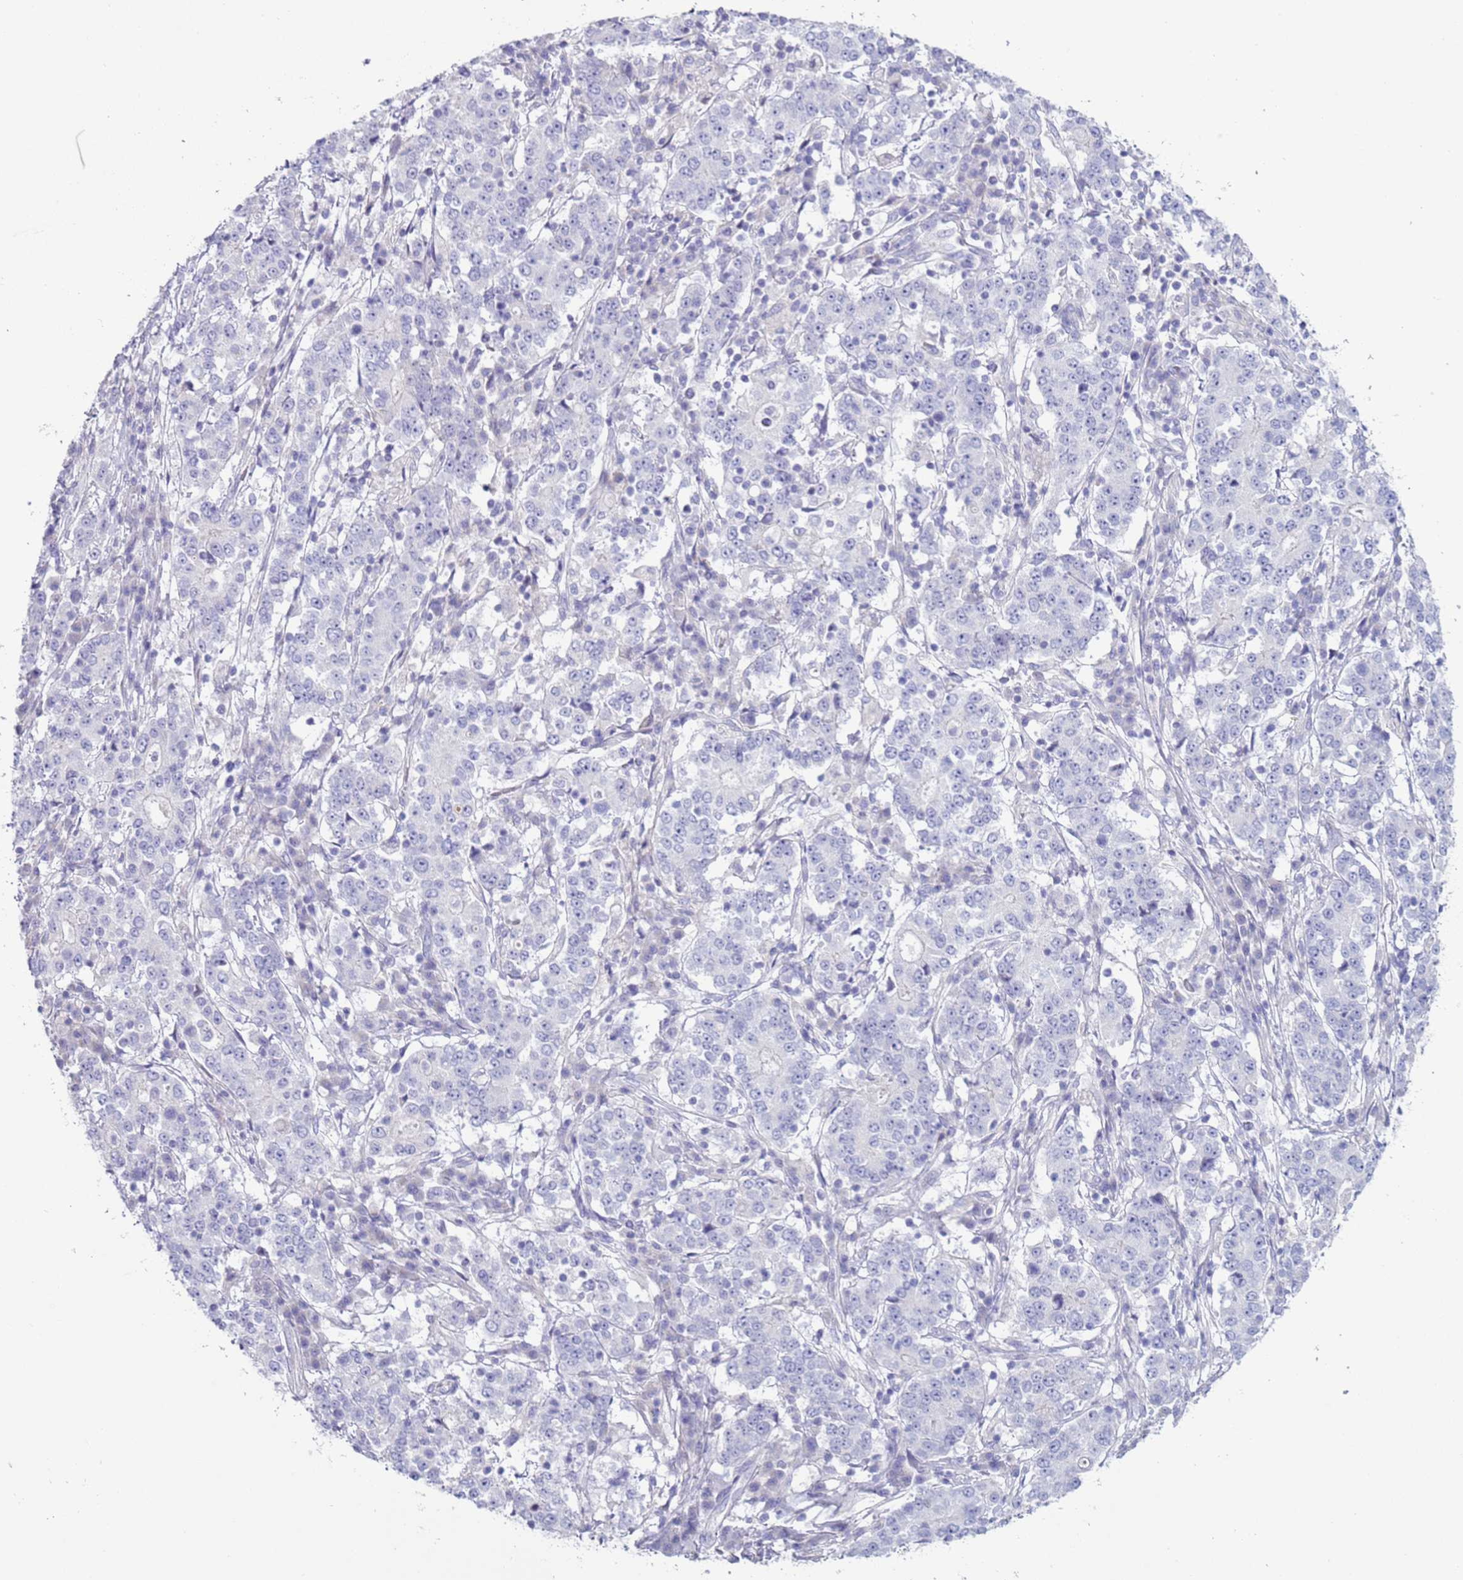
{"staining": {"intensity": "negative", "quantity": "none", "location": "none"}, "tissue": "stomach cancer", "cell_type": "Tumor cells", "image_type": "cancer", "snomed": [{"axis": "morphology", "description": "Adenocarcinoma, NOS"}, {"axis": "topography", "description": "Stomach"}], "caption": "DAB (3,3'-diaminobenzidine) immunohistochemical staining of adenocarcinoma (stomach) displays no significant staining in tumor cells.", "gene": "NPAP1", "patient": {"sex": "male", "age": 59}}